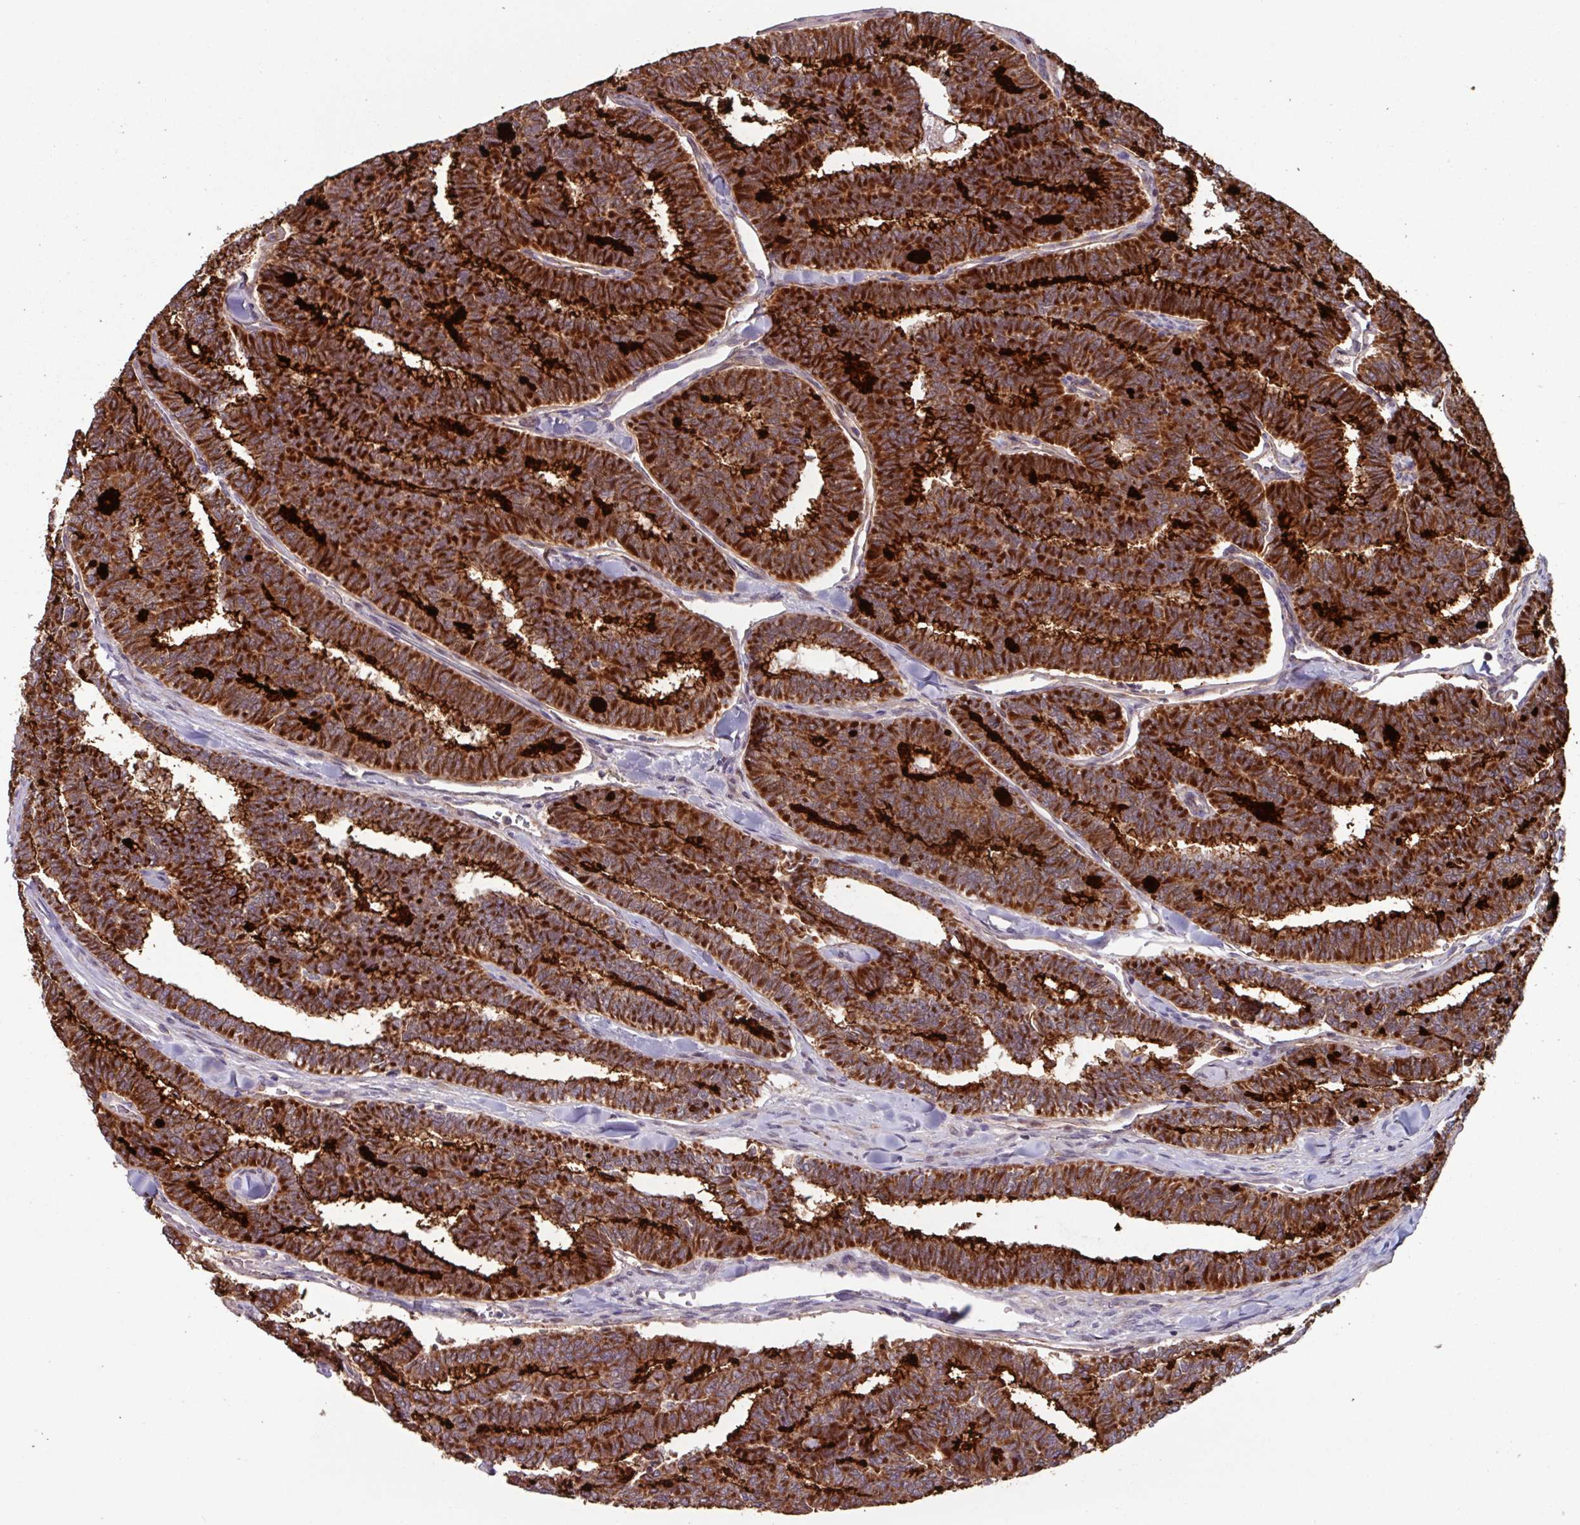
{"staining": {"intensity": "strong", "quantity": ">75%", "location": "cytoplasmic/membranous"}, "tissue": "thyroid cancer", "cell_type": "Tumor cells", "image_type": "cancer", "snomed": [{"axis": "morphology", "description": "Papillary adenocarcinoma, NOS"}, {"axis": "topography", "description": "Thyroid gland"}], "caption": "Immunohistochemistry (IHC) (DAB) staining of human thyroid papillary adenocarcinoma shows strong cytoplasmic/membranous protein expression in approximately >75% of tumor cells. (Brightfield microscopy of DAB IHC at high magnification).", "gene": "TMEM88", "patient": {"sex": "female", "age": 35}}